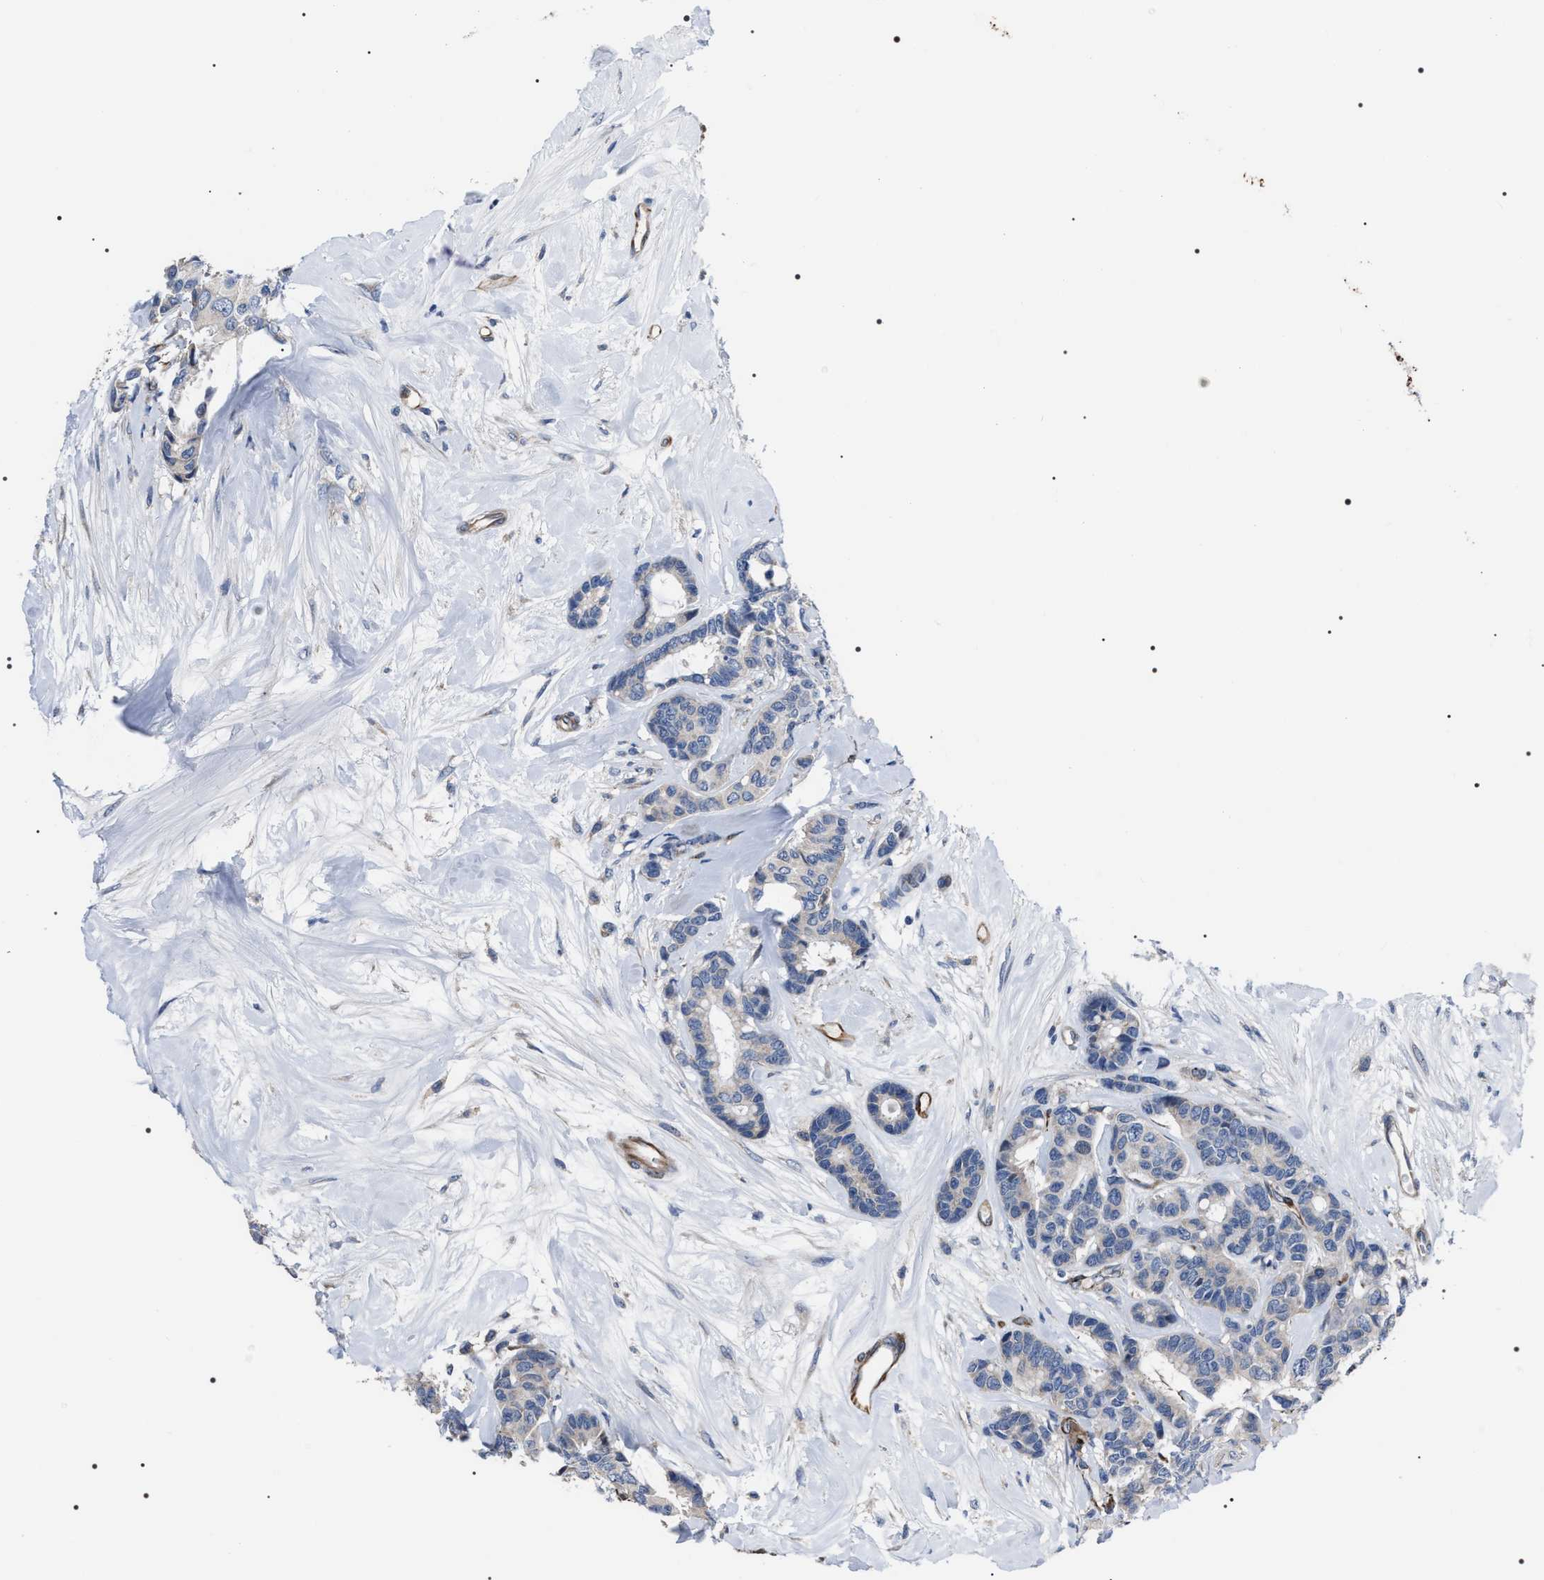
{"staining": {"intensity": "negative", "quantity": "none", "location": "none"}, "tissue": "breast cancer", "cell_type": "Tumor cells", "image_type": "cancer", "snomed": [{"axis": "morphology", "description": "Duct carcinoma"}, {"axis": "topography", "description": "Breast"}], "caption": "Breast infiltrating ductal carcinoma was stained to show a protein in brown. There is no significant expression in tumor cells.", "gene": "PKD1L1", "patient": {"sex": "female", "age": 87}}